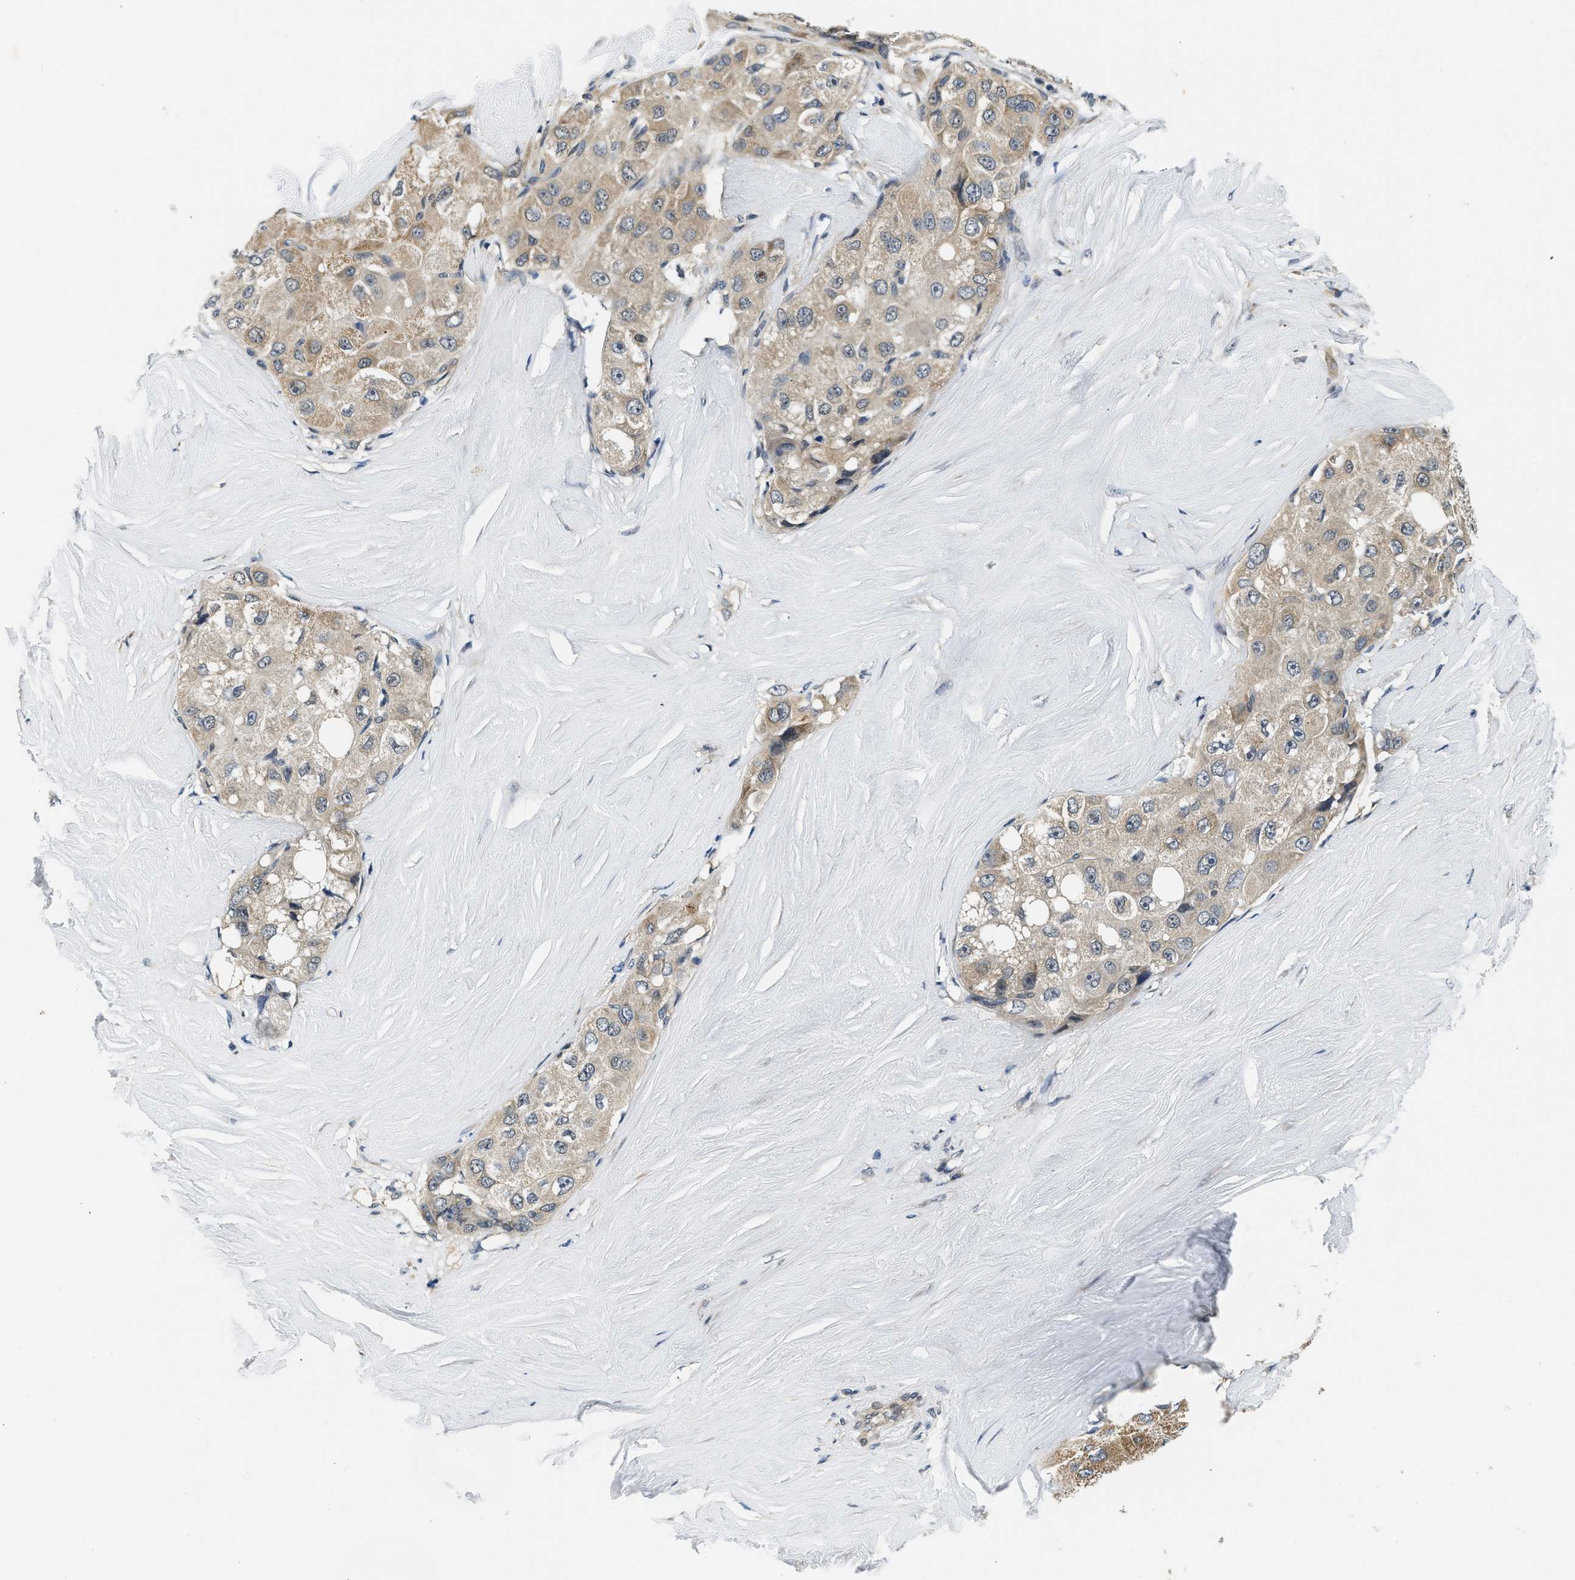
{"staining": {"intensity": "moderate", "quantity": ">75%", "location": "cytoplasmic/membranous"}, "tissue": "liver cancer", "cell_type": "Tumor cells", "image_type": "cancer", "snomed": [{"axis": "morphology", "description": "Carcinoma, Hepatocellular, NOS"}, {"axis": "topography", "description": "Liver"}], "caption": "A high-resolution image shows IHC staining of liver cancer (hepatocellular carcinoma), which demonstrates moderate cytoplasmic/membranous staining in approximately >75% of tumor cells.", "gene": "SMAD4", "patient": {"sex": "male", "age": 80}}